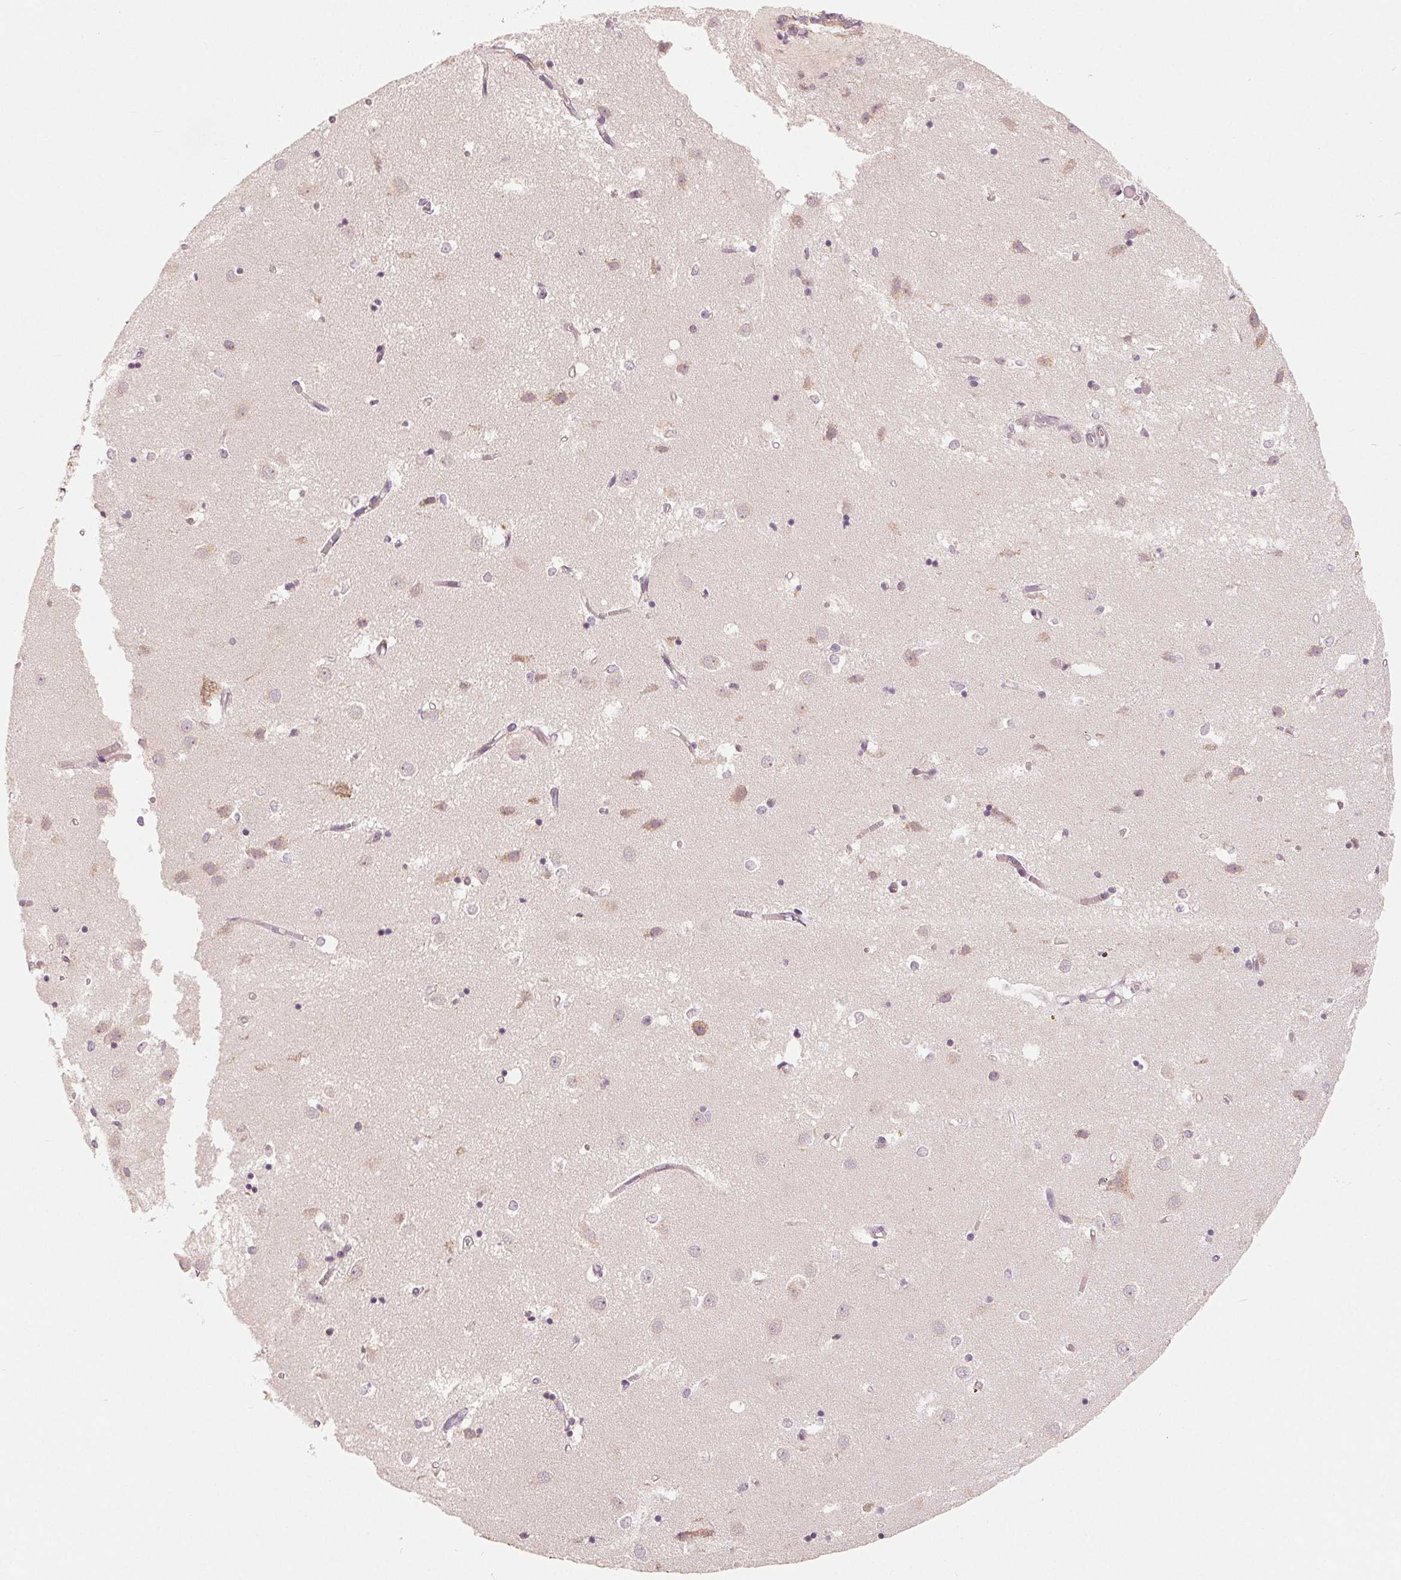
{"staining": {"intensity": "negative", "quantity": "none", "location": "none"}, "tissue": "caudate", "cell_type": "Glial cells", "image_type": "normal", "snomed": [{"axis": "morphology", "description": "Normal tissue, NOS"}, {"axis": "topography", "description": "Lateral ventricle wall"}], "caption": "Immunohistochemical staining of unremarkable caudate reveals no significant positivity in glial cells.", "gene": "GHITM", "patient": {"sex": "male", "age": 54}}